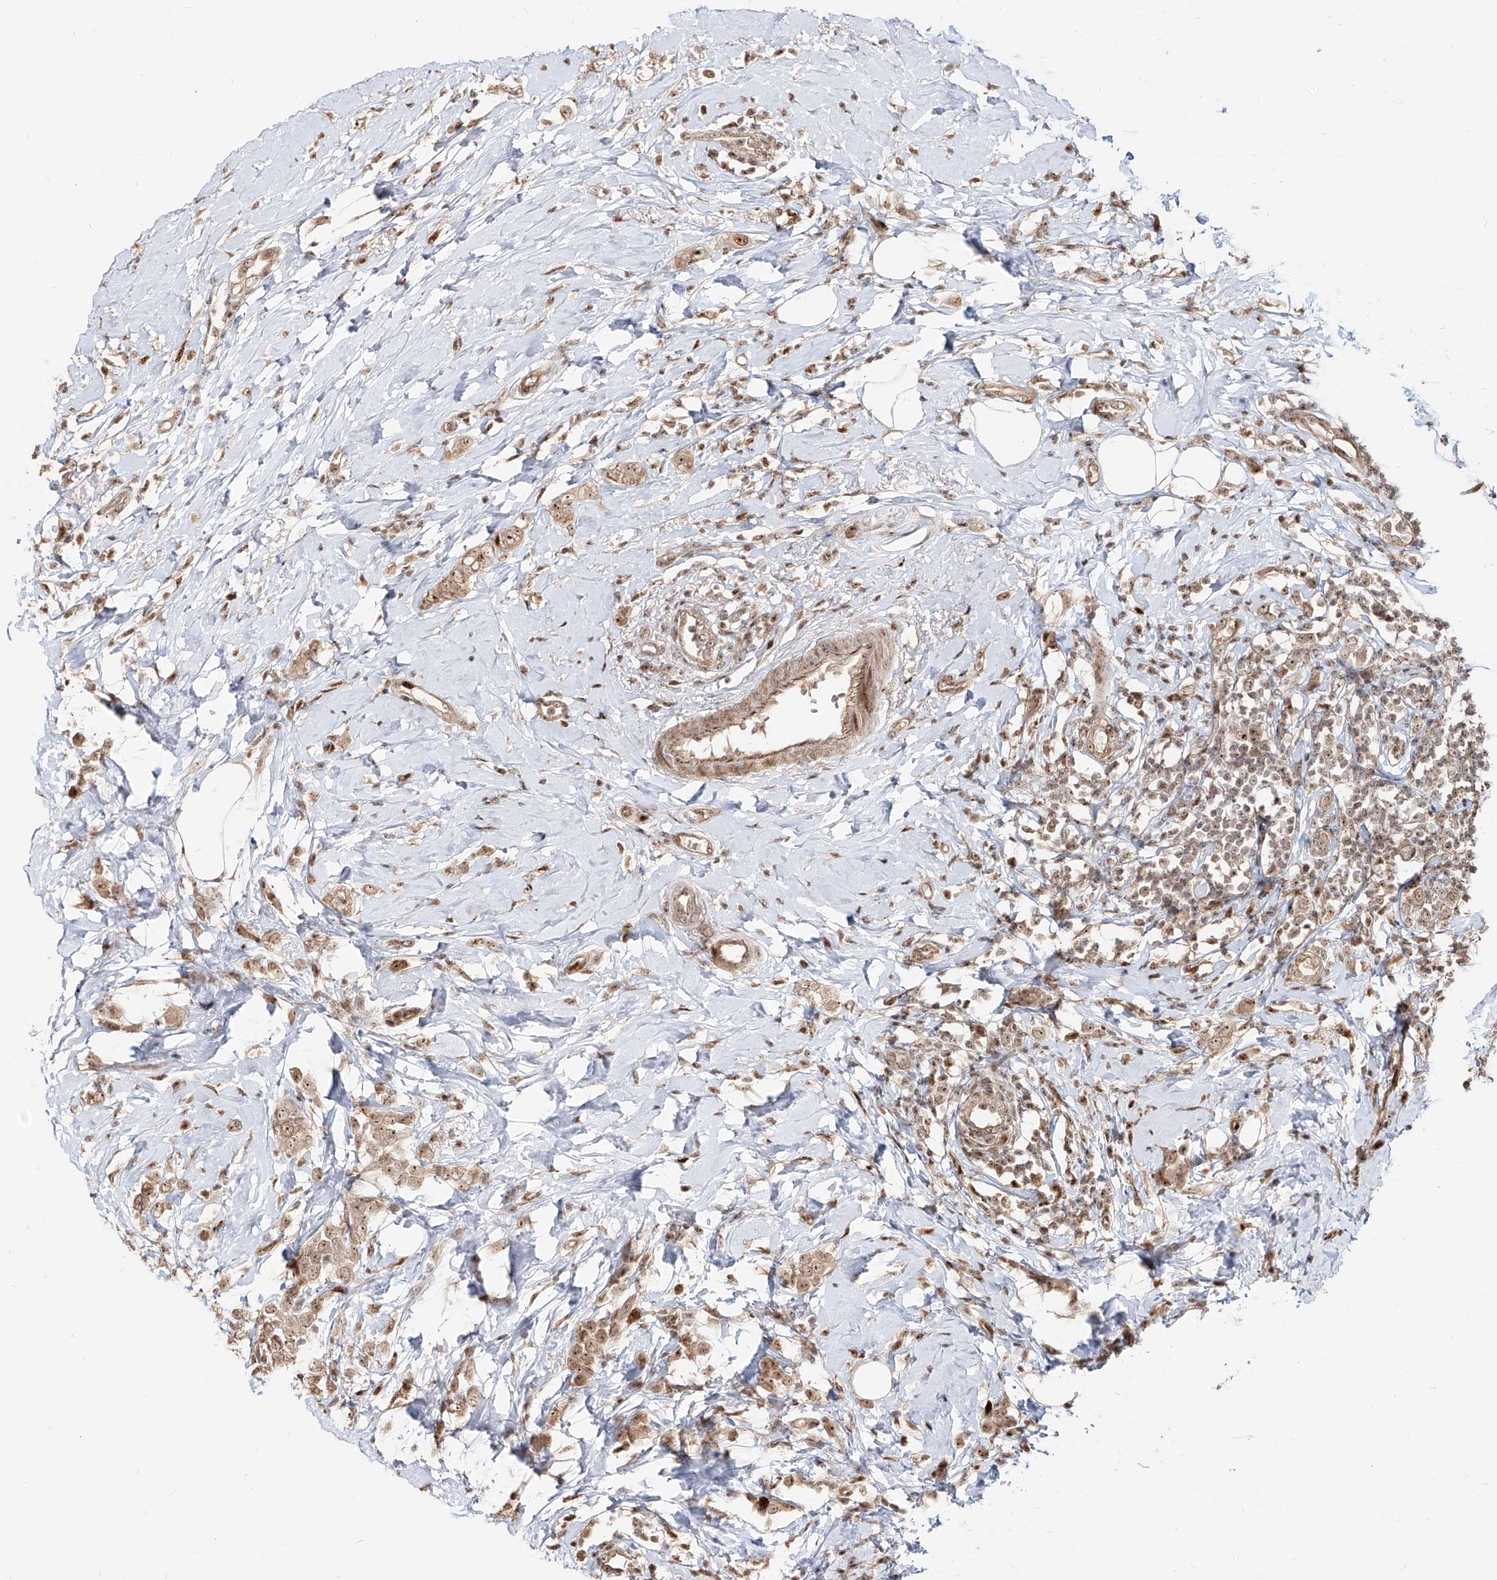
{"staining": {"intensity": "moderate", "quantity": ">75%", "location": "cytoplasmic/membranous,nuclear"}, "tissue": "breast cancer", "cell_type": "Tumor cells", "image_type": "cancer", "snomed": [{"axis": "morphology", "description": "Lobular carcinoma"}, {"axis": "topography", "description": "Breast"}], "caption": "Protein expression analysis of breast cancer exhibits moderate cytoplasmic/membranous and nuclear expression in about >75% of tumor cells.", "gene": "ZNF710", "patient": {"sex": "female", "age": 47}}